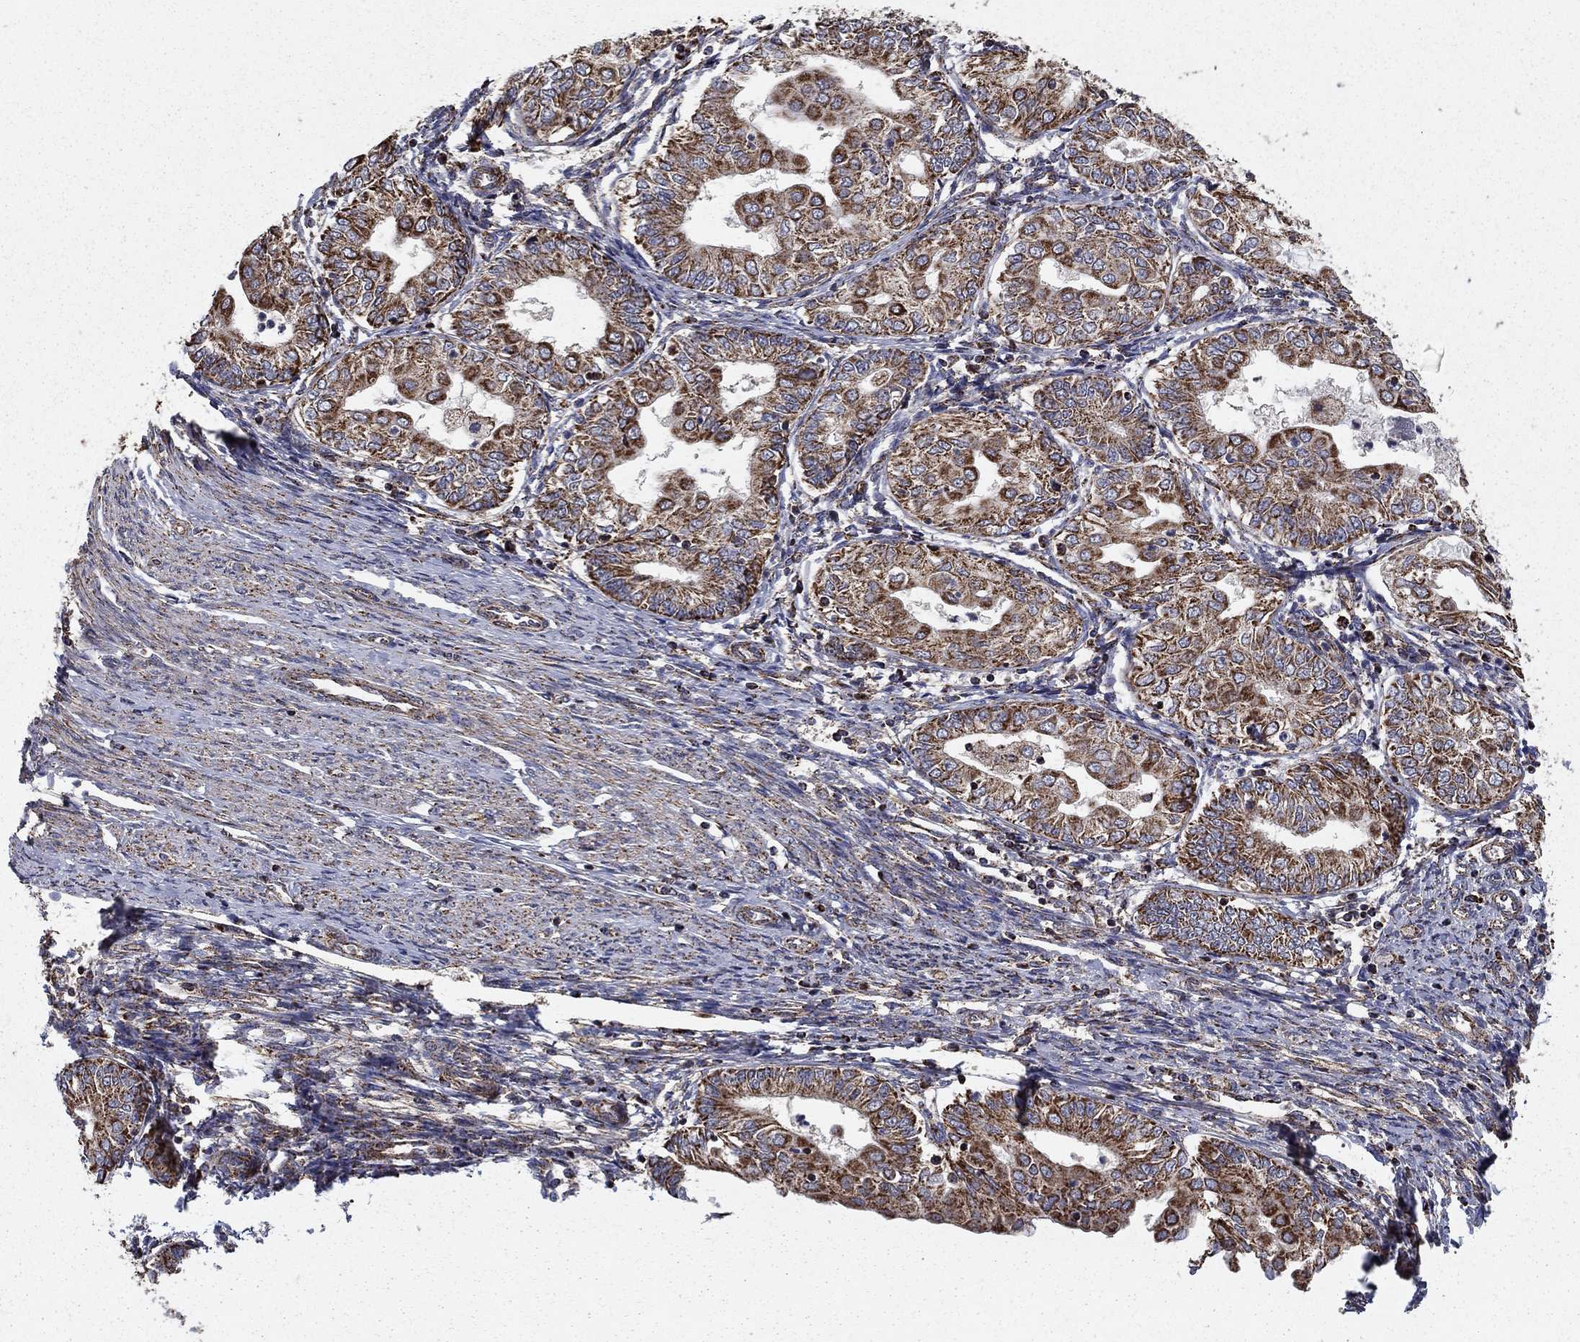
{"staining": {"intensity": "strong", "quantity": ">75%", "location": "cytoplasmic/membranous"}, "tissue": "endometrial cancer", "cell_type": "Tumor cells", "image_type": "cancer", "snomed": [{"axis": "morphology", "description": "Adenocarcinoma, NOS"}, {"axis": "topography", "description": "Endometrium"}], "caption": "DAB immunohistochemical staining of endometrial adenocarcinoma demonstrates strong cytoplasmic/membranous protein expression in approximately >75% of tumor cells. (IHC, brightfield microscopy, high magnification).", "gene": "NDUFS8", "patient": {"sex": "female", "age": 68}}